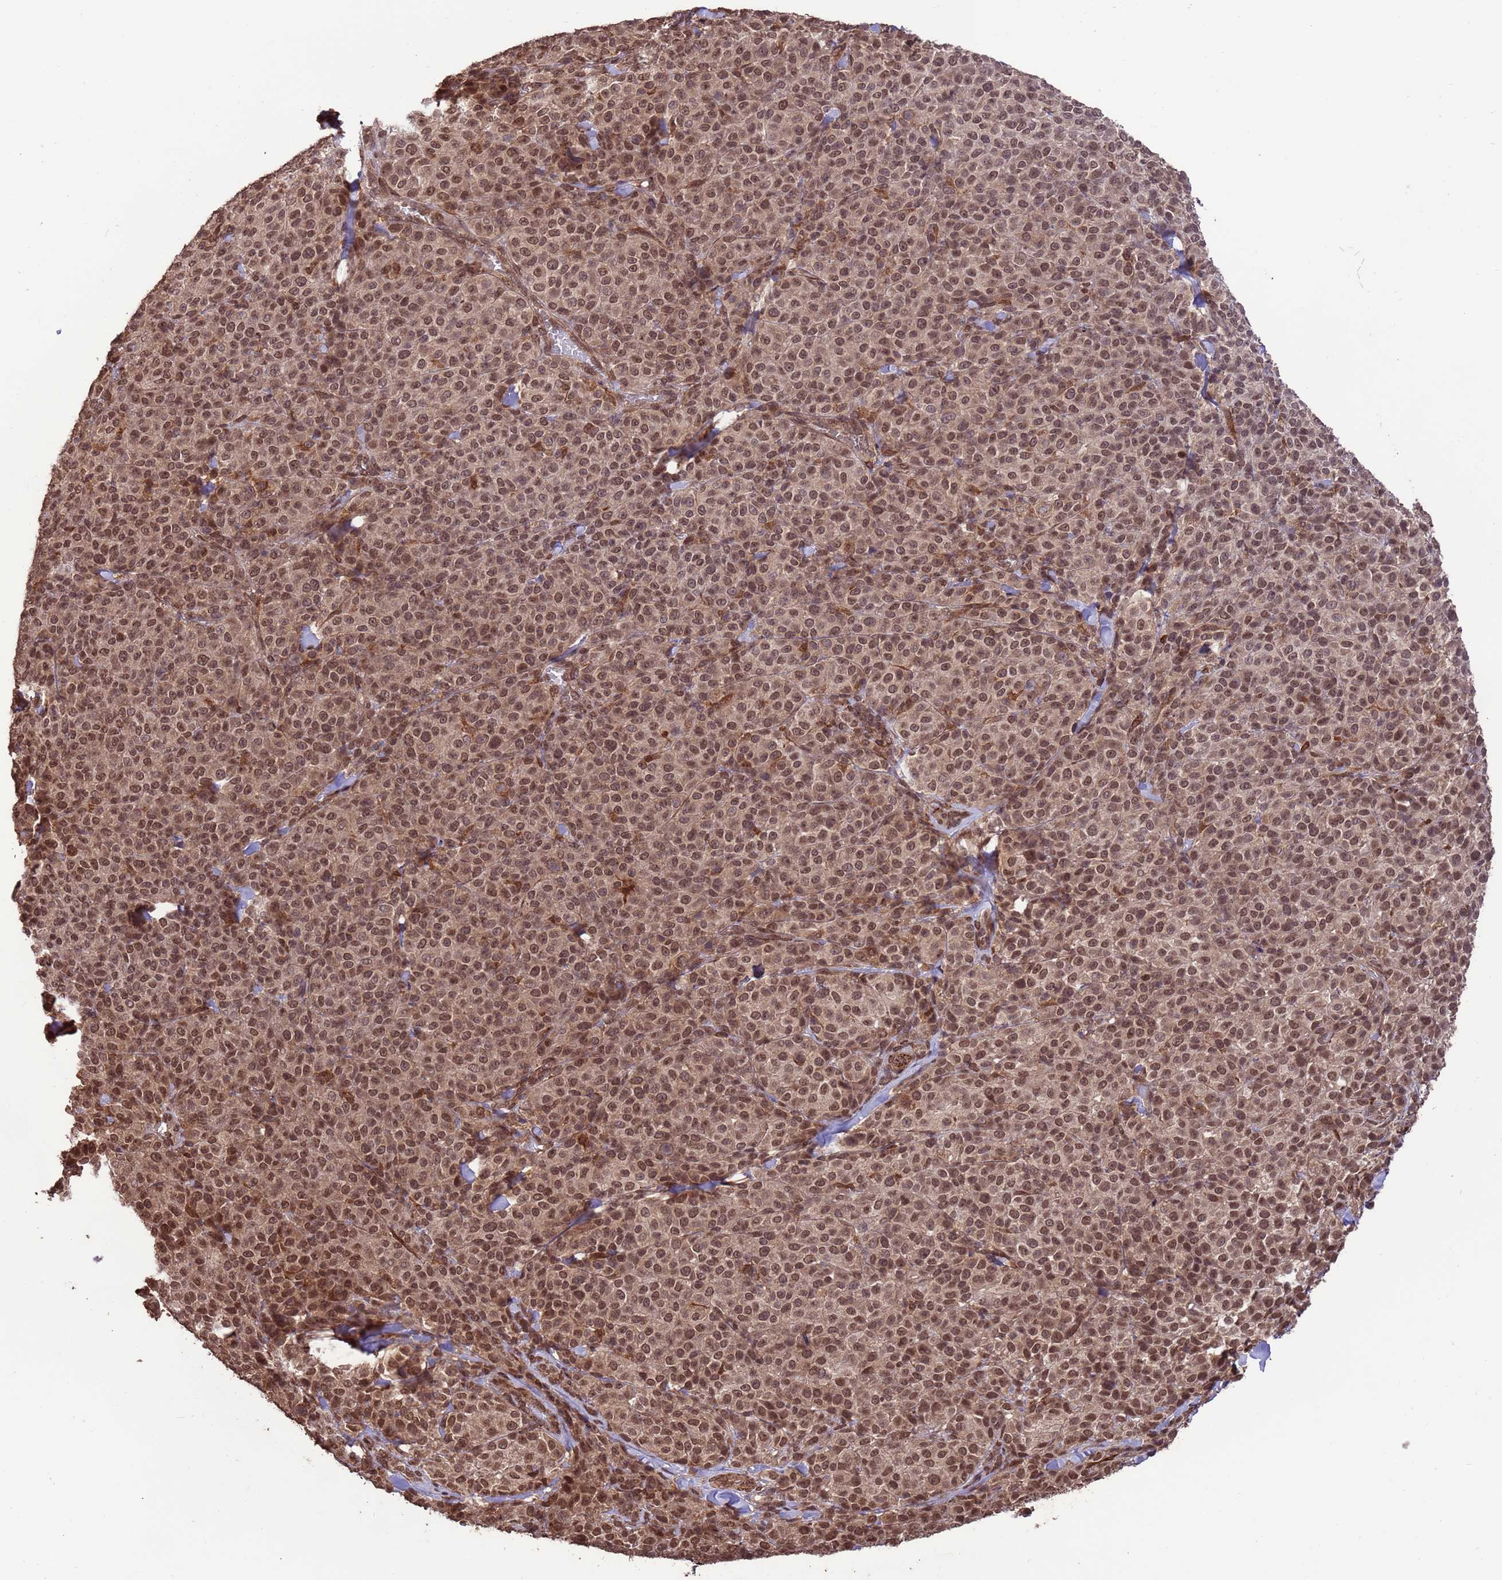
{"staining": {"intensity": "moderate", "quantity": ">75%", "location": "nuclear"}, "tissue": "melanoma", "cell_type": "Tumor cells", "image_type": "cancer", "snomed": [{"axis": "morphology", "description": "Normal tissue, NOS"}, {"axis": "morphology", "description": "Malignant melanoma, NOS"}, {"axis": "topography", "description": "Skin"}], "caption": "The histopathology image exhibits staining of melanoma, revealing moderate nuclear protein staining (brown color) within tumor cells.", "gene": "VSTM4", "patient": {"sex": "female", "age": 34}}